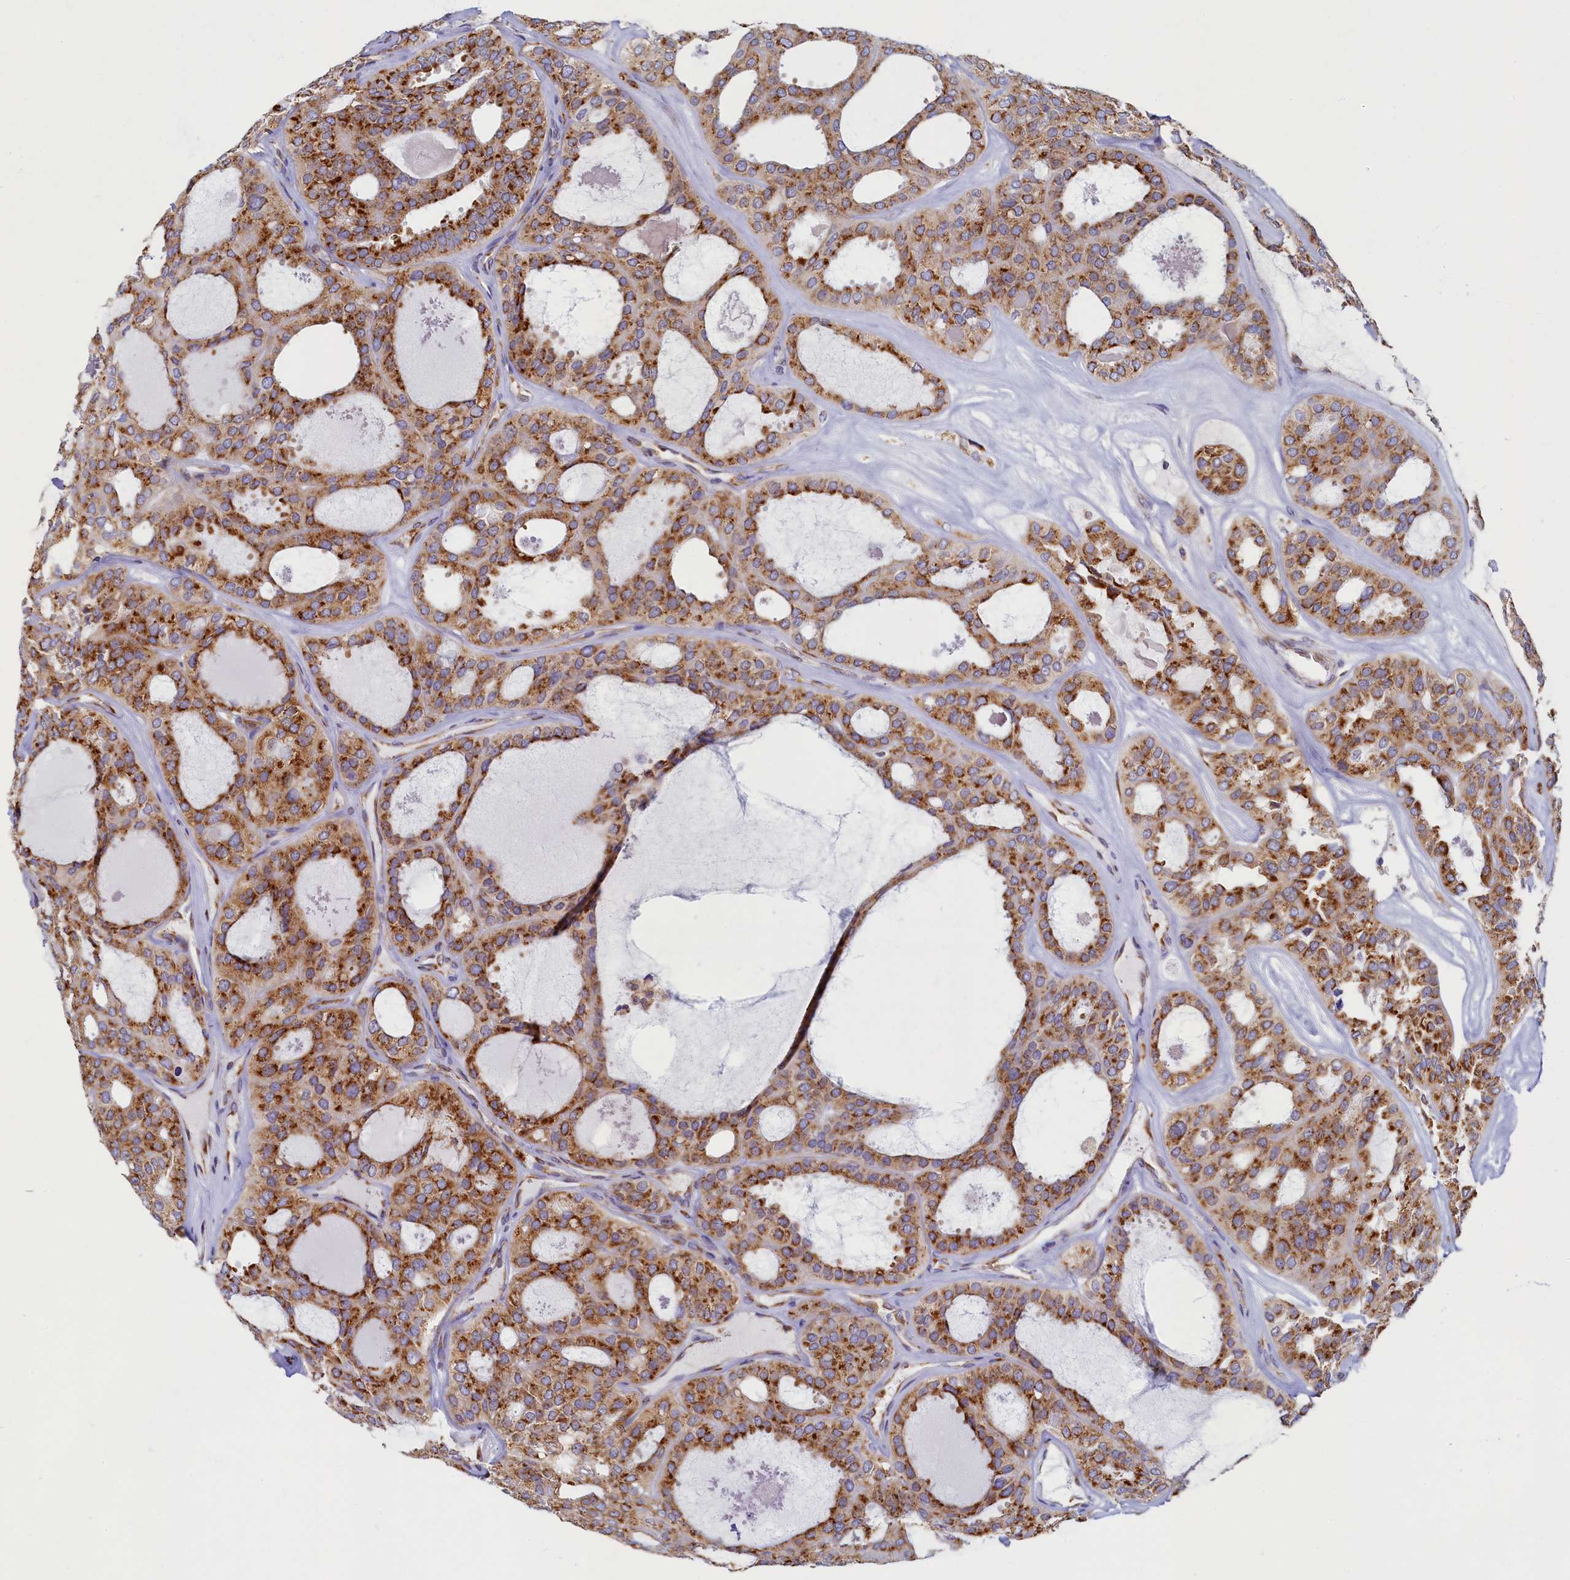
{"staining": {"intensity": "moderate", "quantity": ">75%", "location": "cytoplasmic/membranous"}, "tissue": "thyroid cancer", "cell_type": "Tumor cells", "image_type": "cancer", "snomed": [{"axis": "morphology", "description": "Follicular adenoma carcinoma, NOS"}, {"axis": "topography", "description": "Thyroid gland"}], "caption": "Immunohistochemistry (DAB (3,3'-diaminobenzidine)) staining of follicular adenoma carcinoma (thyroid) displays moderate cytoplasmic/membranous protein staining in approximately >75% of tumor cells. Using DAB (brown) and hematoxylin (blue) stains, captured at high magnification using brightfield microscopy.", "gene": "TMEM18", "patient": {"sex": "male", "age": 75}}